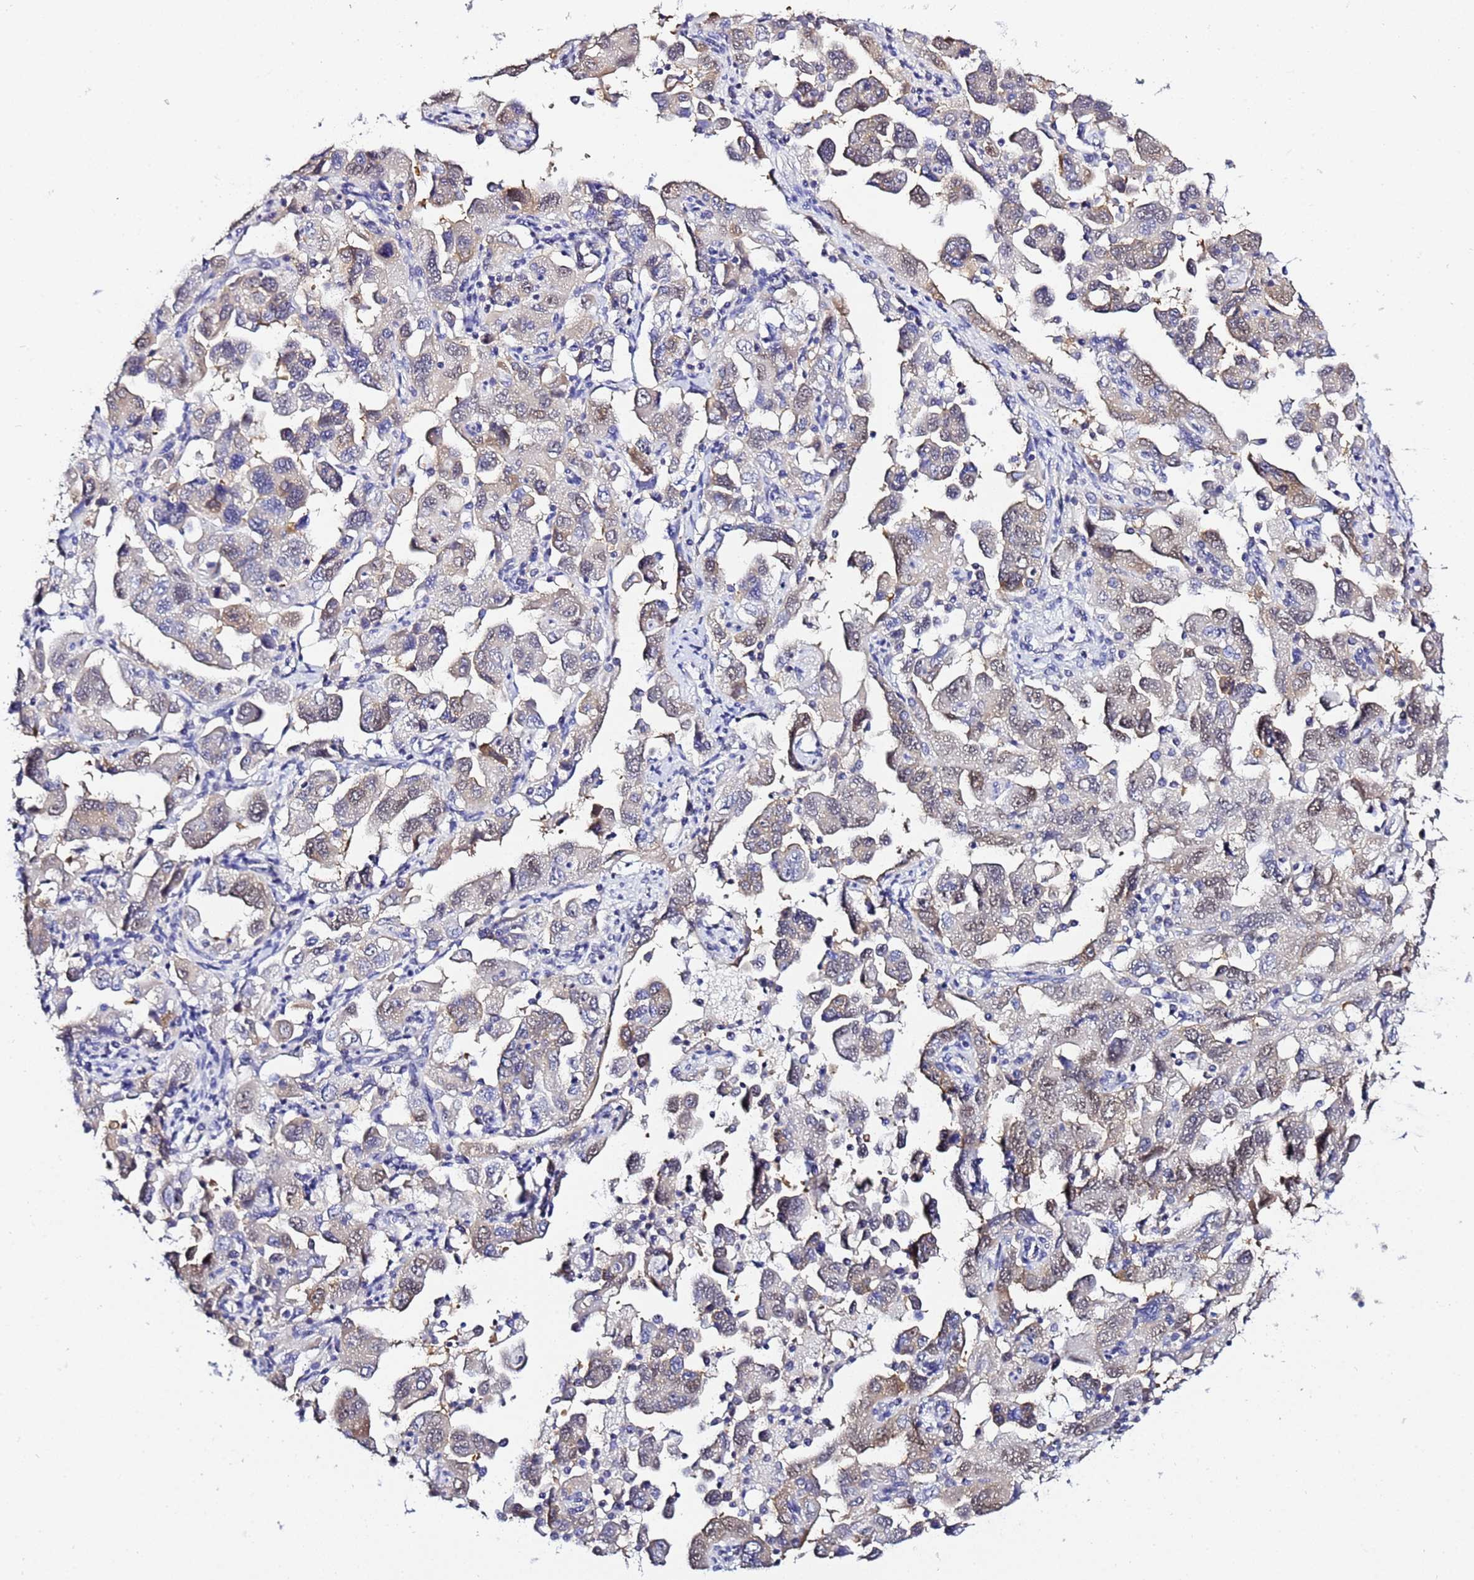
{"staining": {"intensity": "weak", "quantity": "25%-75%", "location": "cytoplasmic/membranous,nuclear"}, "tissue": "ovarian cancer", "cell_type": "Tumor cells", "image_type": "cancer", "snomed": [{"axis": "morphology", "description": "Carcinoma, NOS"}, {"axis": "morphology", "description": "Cystadenocarcinoma, serous, NOS"}, {"axis": "topography", "description": "Ovary"}], "caption": "Ovarian cancer (serous cystadenocarcinoma) tissue shows weak cytoplasmic/membranous and nuclear expression in about 25%-75% of tumor cells, visualized by immunohistochemistry. (Stains: DAB in brown, nuclei in blue, Microscopy: brightfield microscopy at high magnification).", "gene": "ACTL6B", "patient": {"sex": "female", "age": 69}}